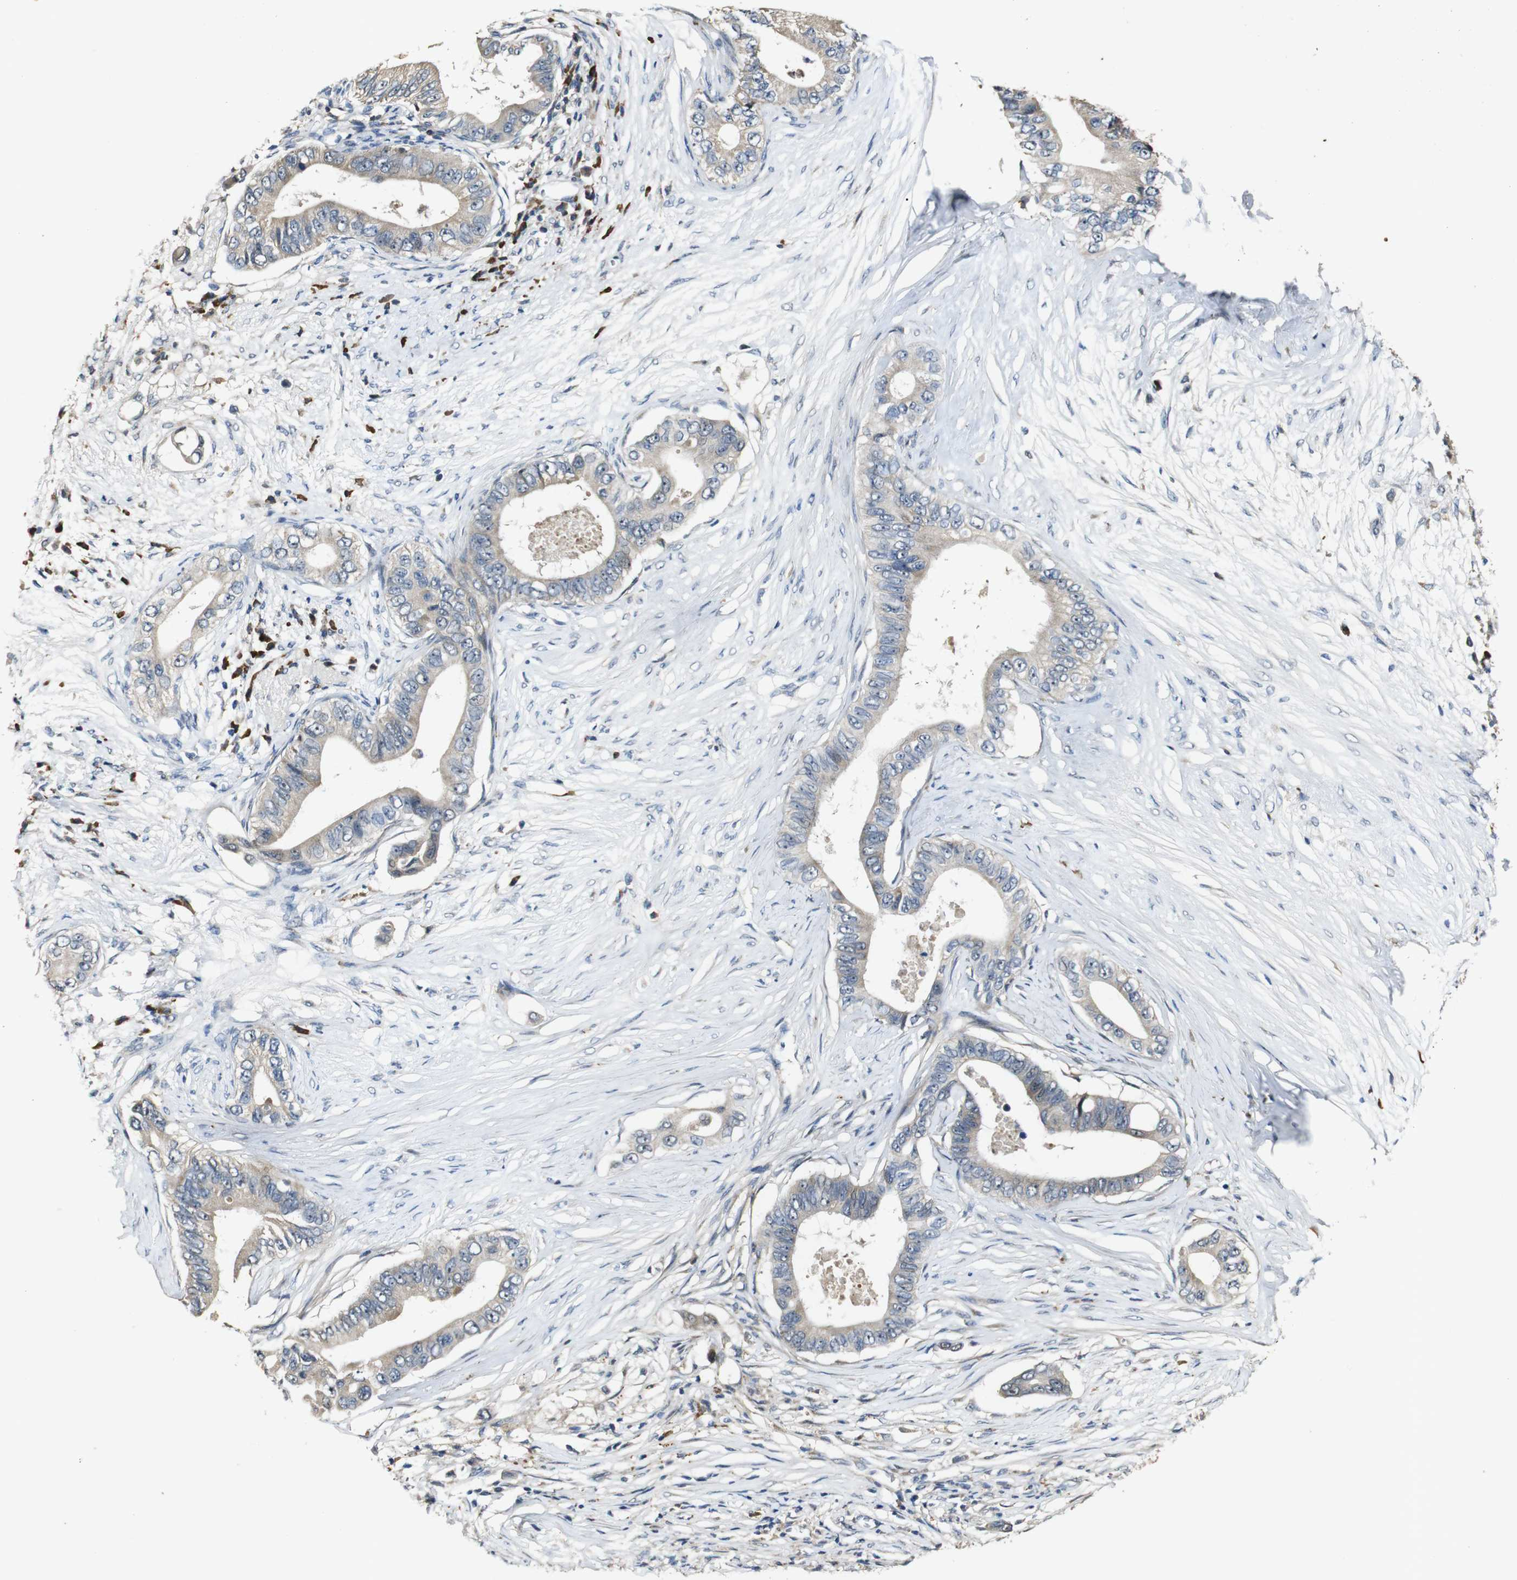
{"staining": {"intensity": "weak", "quantity": ">75%", "location": "cytoplasmic/membranous"}, "tissue": "pancreatic cancer", "cell_type": "Tumor cells", "image_type": "cancer", "snomed": [{"axis": "morphology", "description": "Adenocarcinoma, NOS"}, {"axis": "topography", "description": "Pancreas"}], "caption": "A photomicrograph showing weak cytoplasmic/membranous staining in approximately >75% of tumor cells in pancreatic adenocarcinoma, as visualized by brown immunohistochemical staining.", "gene": "MAGI2", "patient": {"sex": "male", "age": 77}}